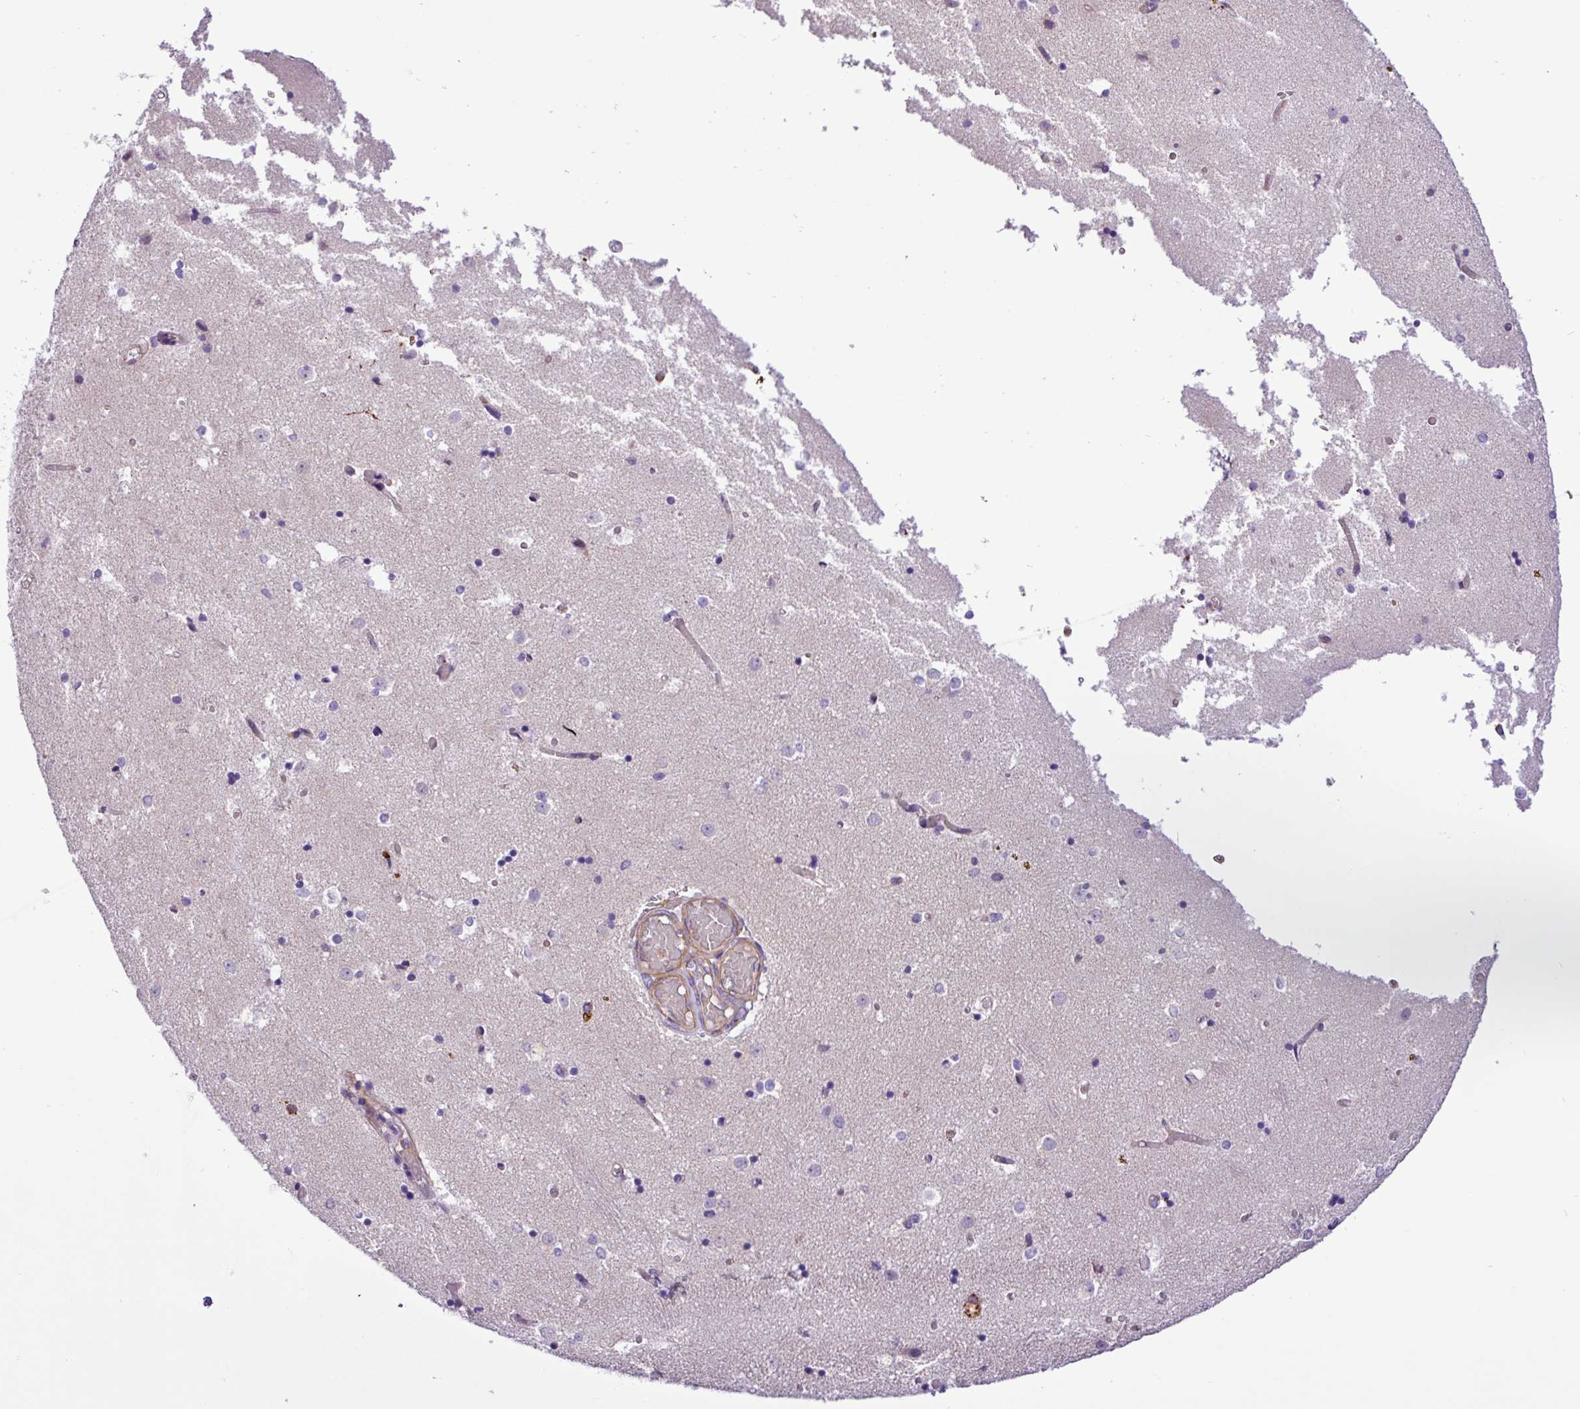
{"staining": {"intensity": "negative", "quantity": "none", "location": "none"}, "tissue": "caudate", "cell_type": "Glial cells", "image_type": "normal", "snomed": [{"axis": "morphology", "description": "Normal tissue, NOS"}, {"axis": "topography", "description": "Lateral ventricle wall"}], "caption": "IHC histopathology image of normal human caudate stained for a protein (brown), which reveals no staining in glial cells. Nuclei are stained in blue.", "gene": "C11orf91", "patient": {"sex": "female", "age": 52}}